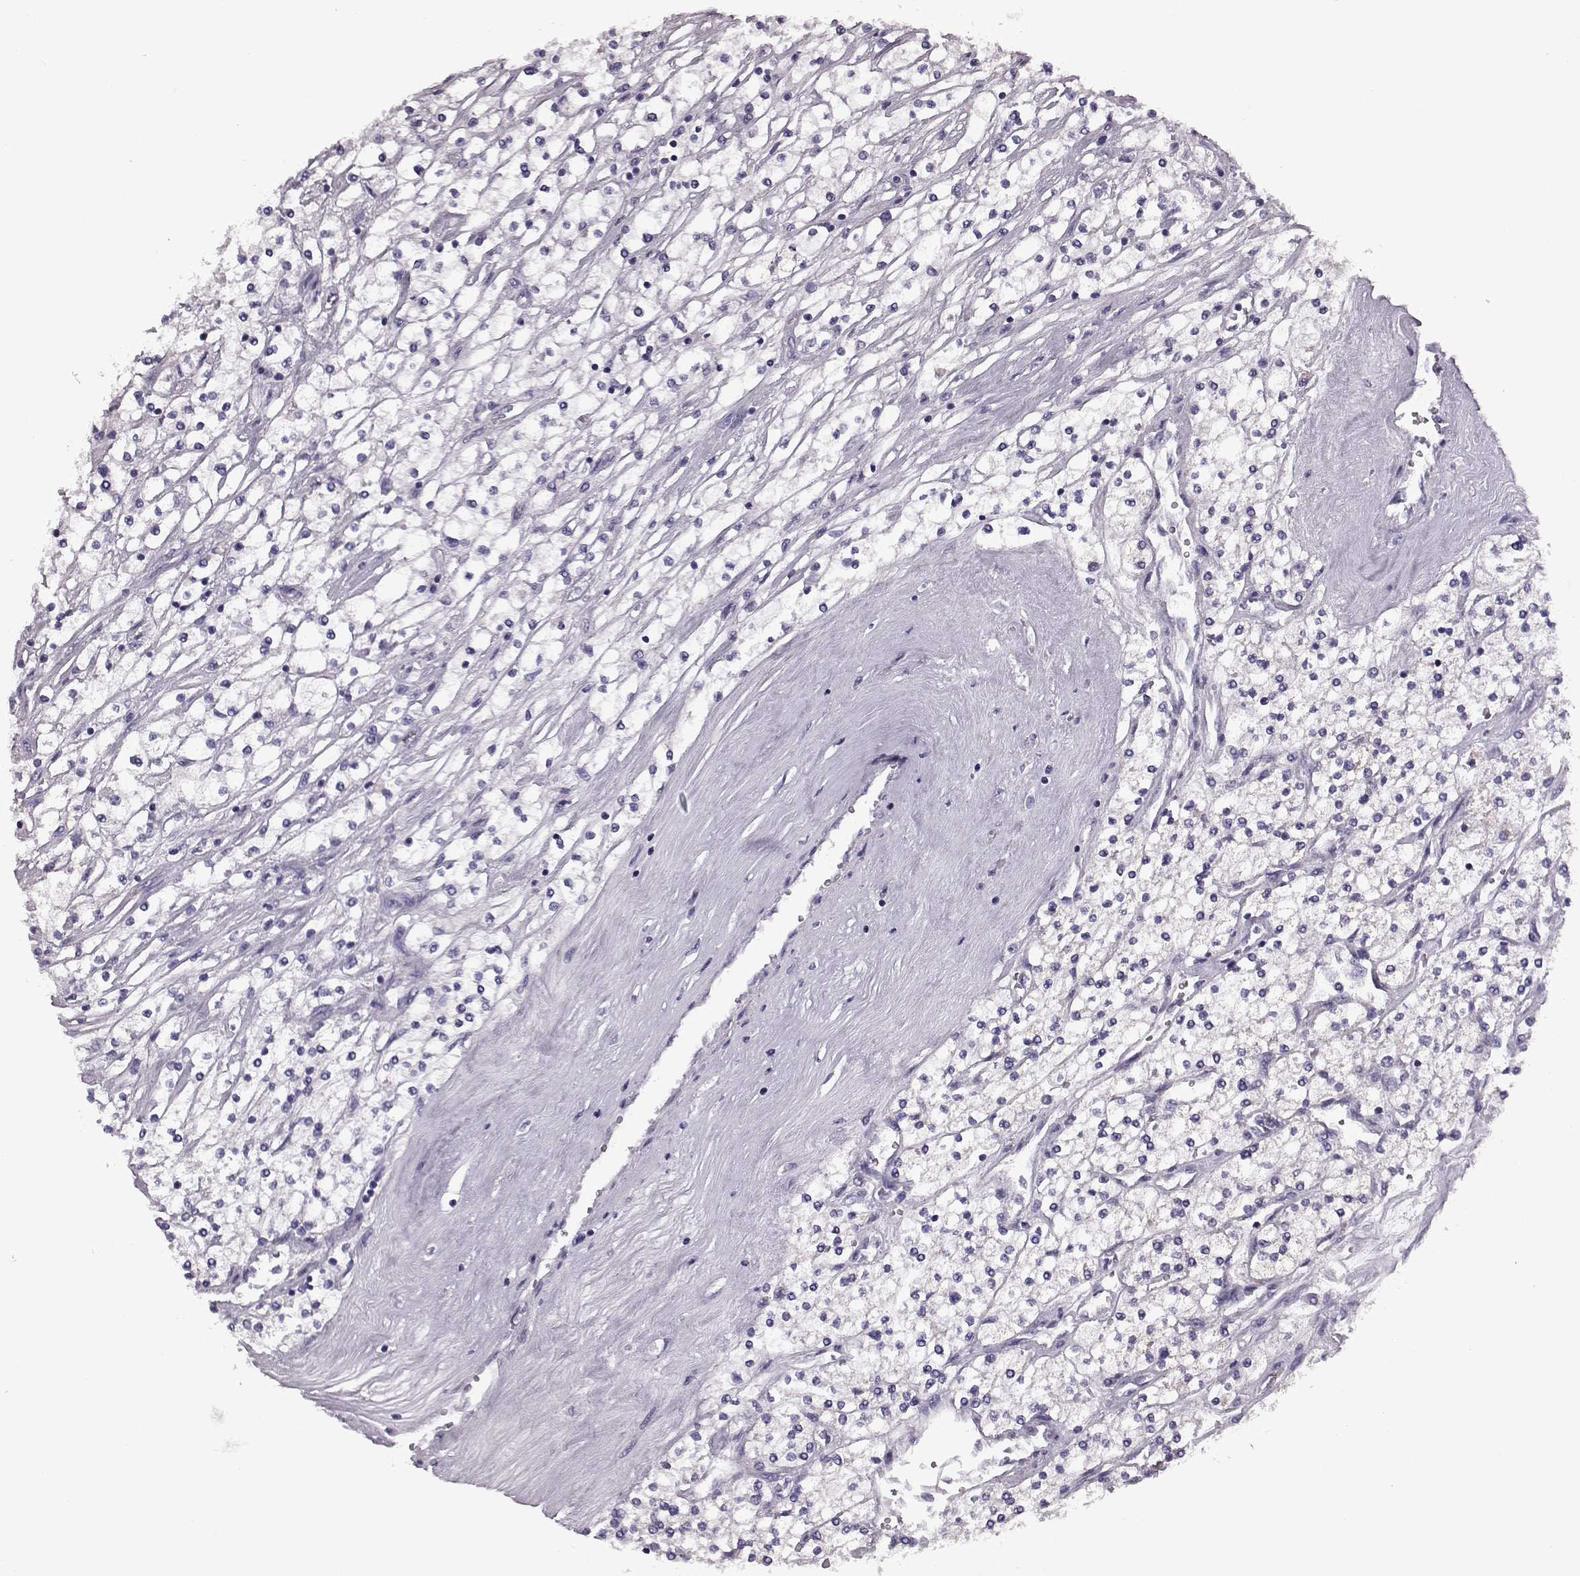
{"staining": {"intensity": "negative", "quantity": "none", "location": "none"}, "tissue": "renal cancer", "cell_type": "Tumor cells", "image_type": "cancer", "snomed": [{"axis": "morphology", "description": "Adenocarcinoma, NOS"}, {"axis": "topography", "description": "Kidney"}], "caption": "Immunohistochemistry of human adenocarcinoma (renal) shows no staining in tumor cells.", "gene": "RIMS2", "patient": {"sex": "male", "age": 80}}